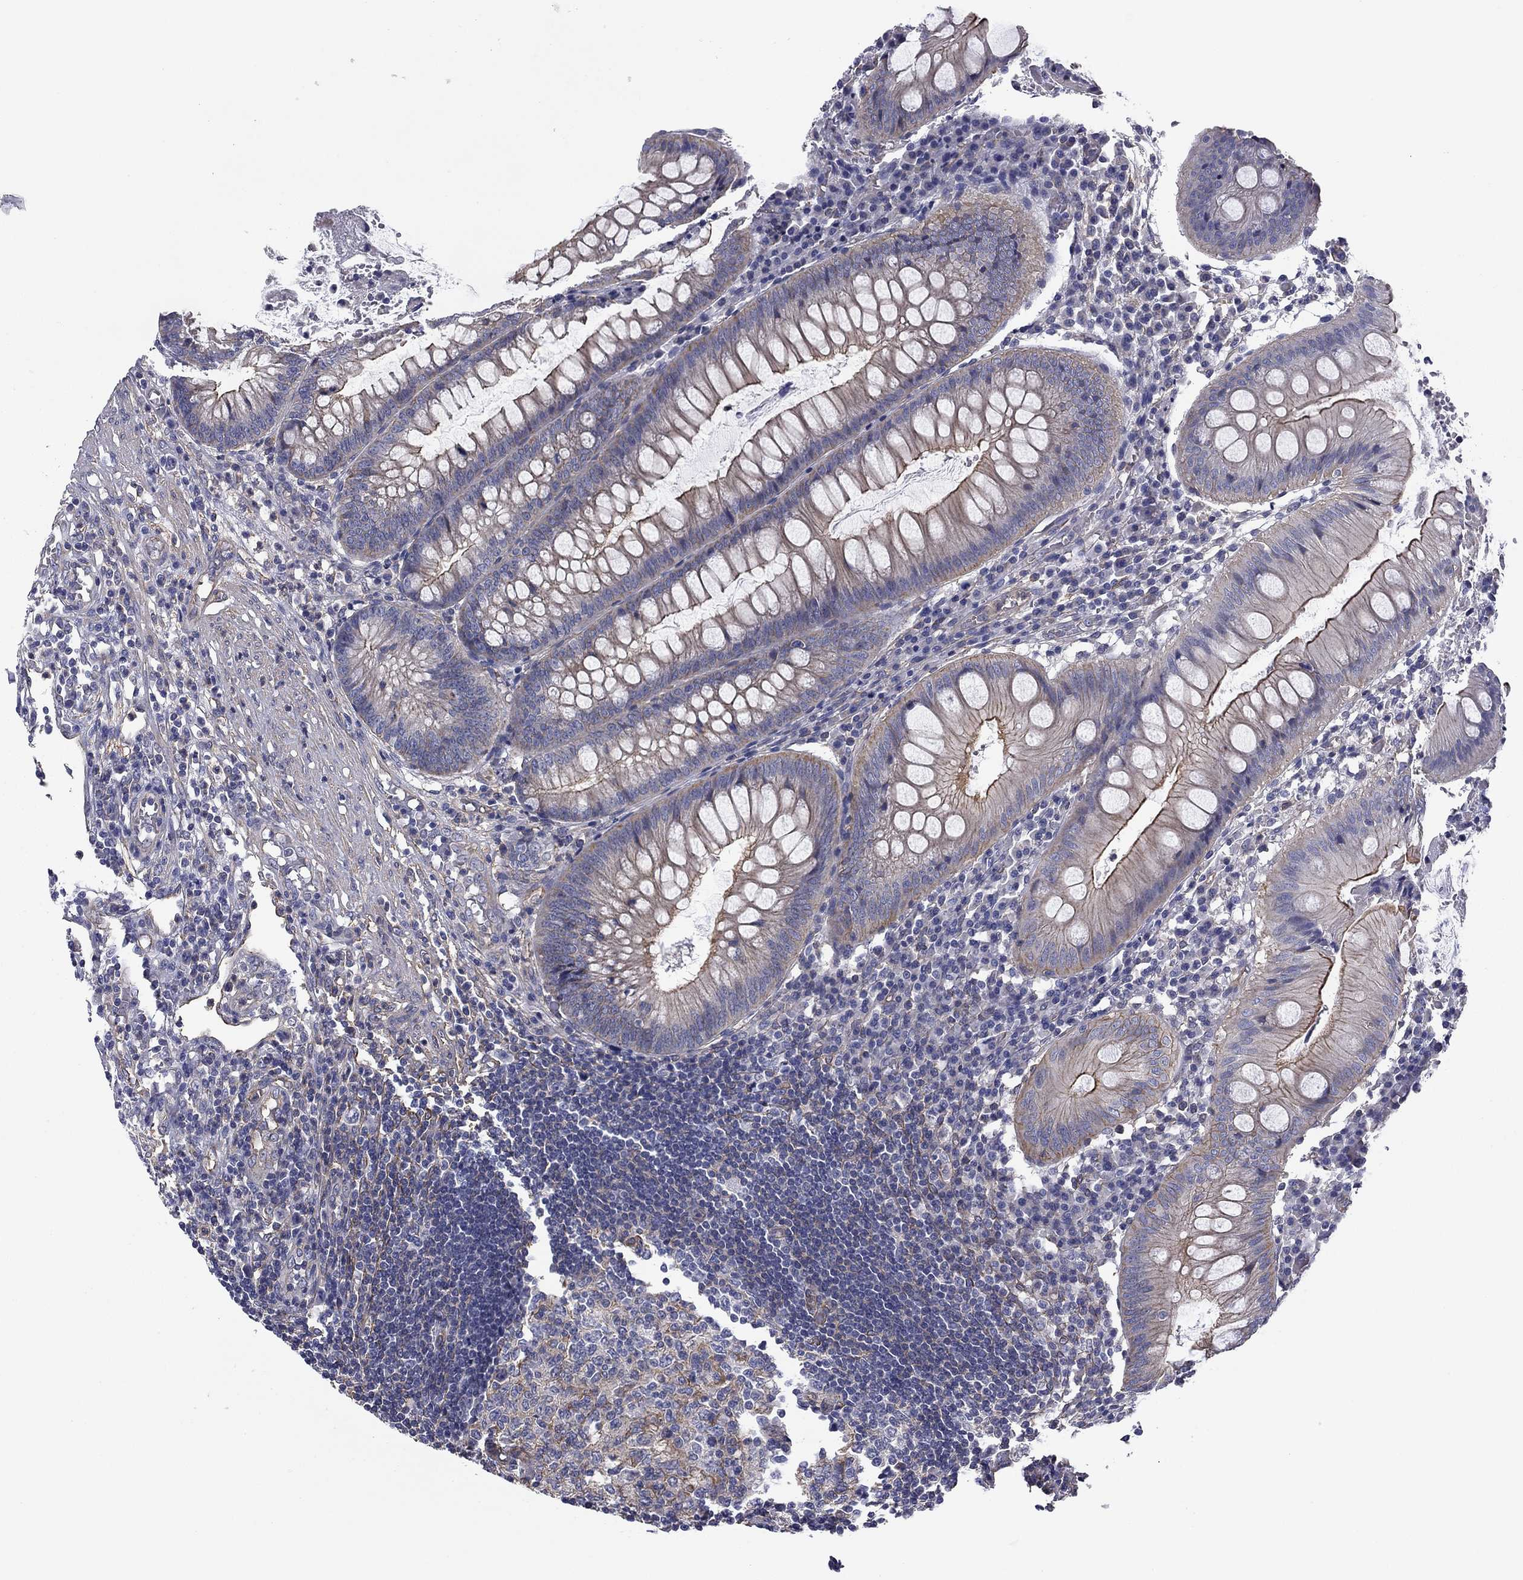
{"staining": {"intensity": "strong", "quantity": "<25%", "location": "cytoplasmic/membranous"}, "tissue": "appendix", "cell_type": "Glandular cells", "image_type": "normal", "snomed": [{"axis": "morphology", "description": "Normal tissue, NOS"}, {"axis": "morphology", "description": "Inflammation, NOS"}, {"axis": "topography", "description": "Appendix"}], "caption": "Glandular cells exhibit medium levels of strong cytoplasmic/membranous positivity in about <25% of cells in unremarkable human appendix. (DAB IHC, brown staining for protein, blue staining for nuclei).", "gene": "TCHH", "patient": {"sex": "male", "age": 16}}